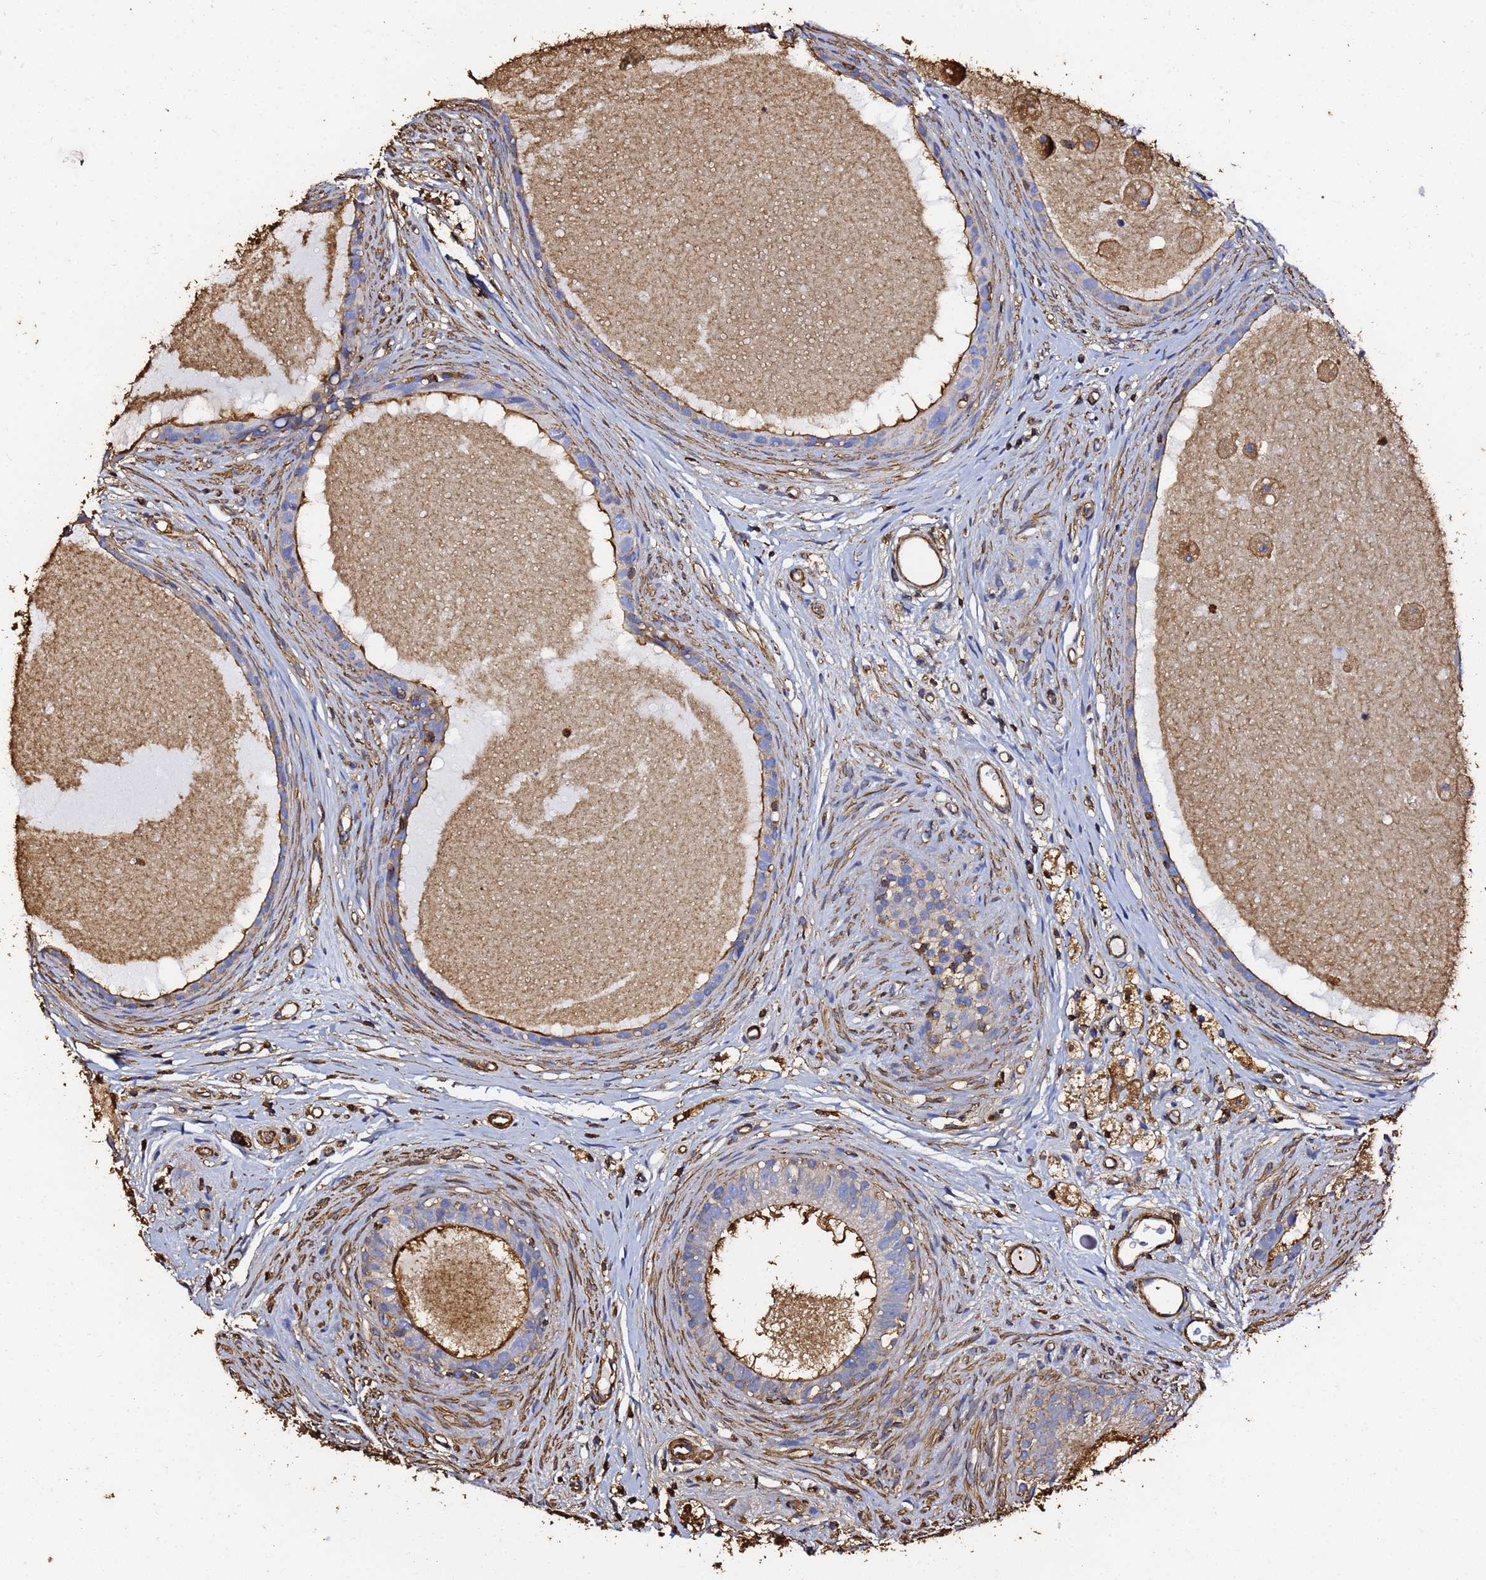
{"staining": {"intensity": "strong", "quantity": "25%-75%", "location": "cytoplasmic/membranous"}, "tissue": "epididymis", "cell_type": "Glandular cells", "image_type": "normal", "snomed": [{"axis": "morphology", "description": "Normal tissue, NOS"}, {"axis": "topography", "description": "Epididymis"}], "caption": "An immunohistochemistry (IHC) photomicrograph of normal tissue is shown. Protein staining in brown labels strong cytoplasmic/membranous positivity in epididymis within glandular cells.", "gene": "ACTA1", "patient": {"sex": "male", "age": 80}}